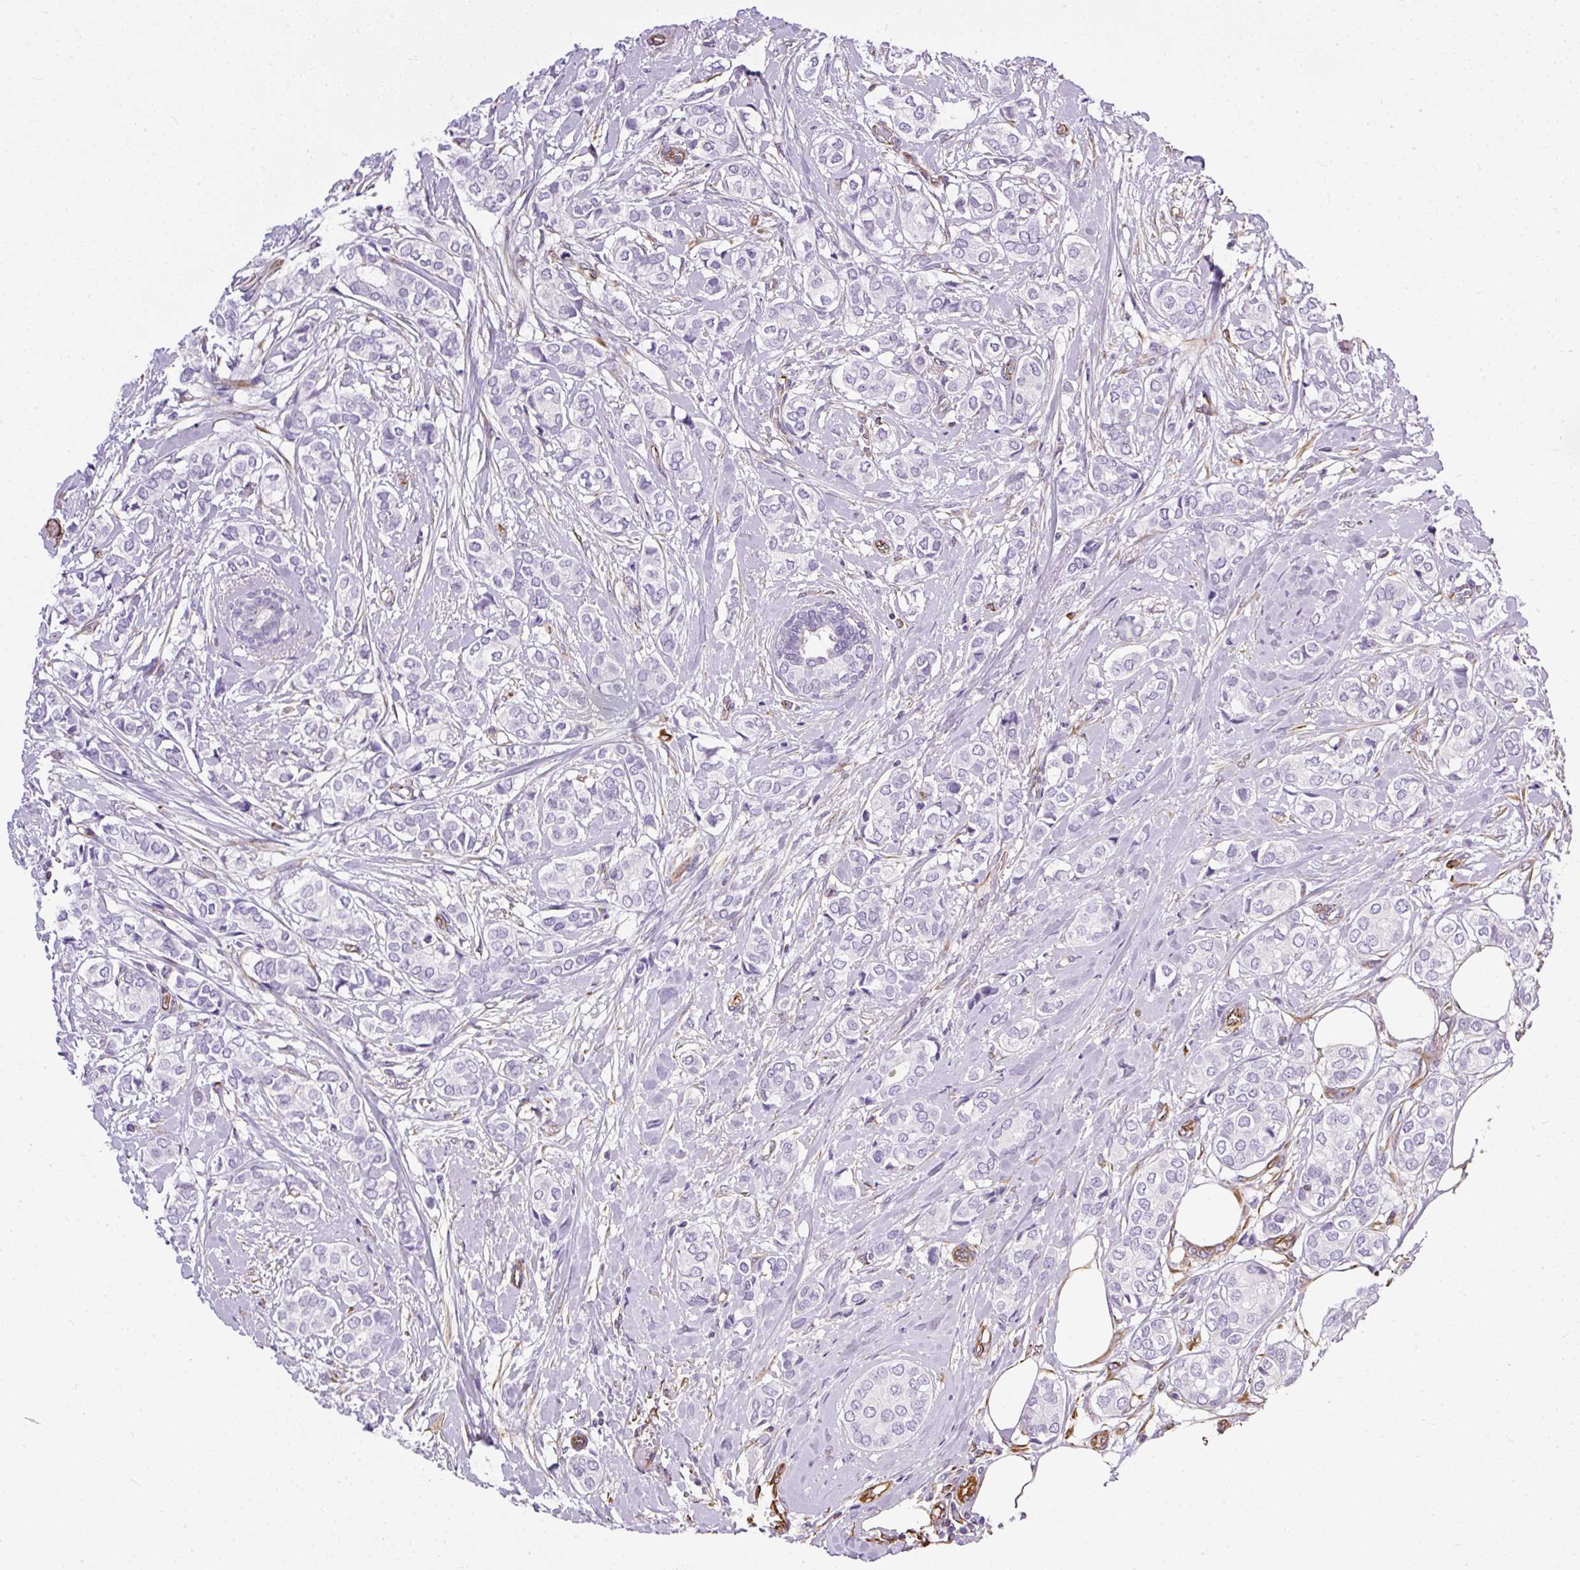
{"staining": {"intensity": "negative", "quantity": "none", "location": "none"}, "tissue": "breast cancer", "cell_type": "Tumor cells", "image_type": "cancer", "snomed": [{"axis": "morphology", "description": "Duct carcinoma"}, {"axis": "topography", "description": "Breast"}], "caption": "There is no significant staining in tumor cells of breast cancer (infiltrating ductal carcinoma).", "gene": "PLS1", "patient": {"sex": "female", "age": 73}}